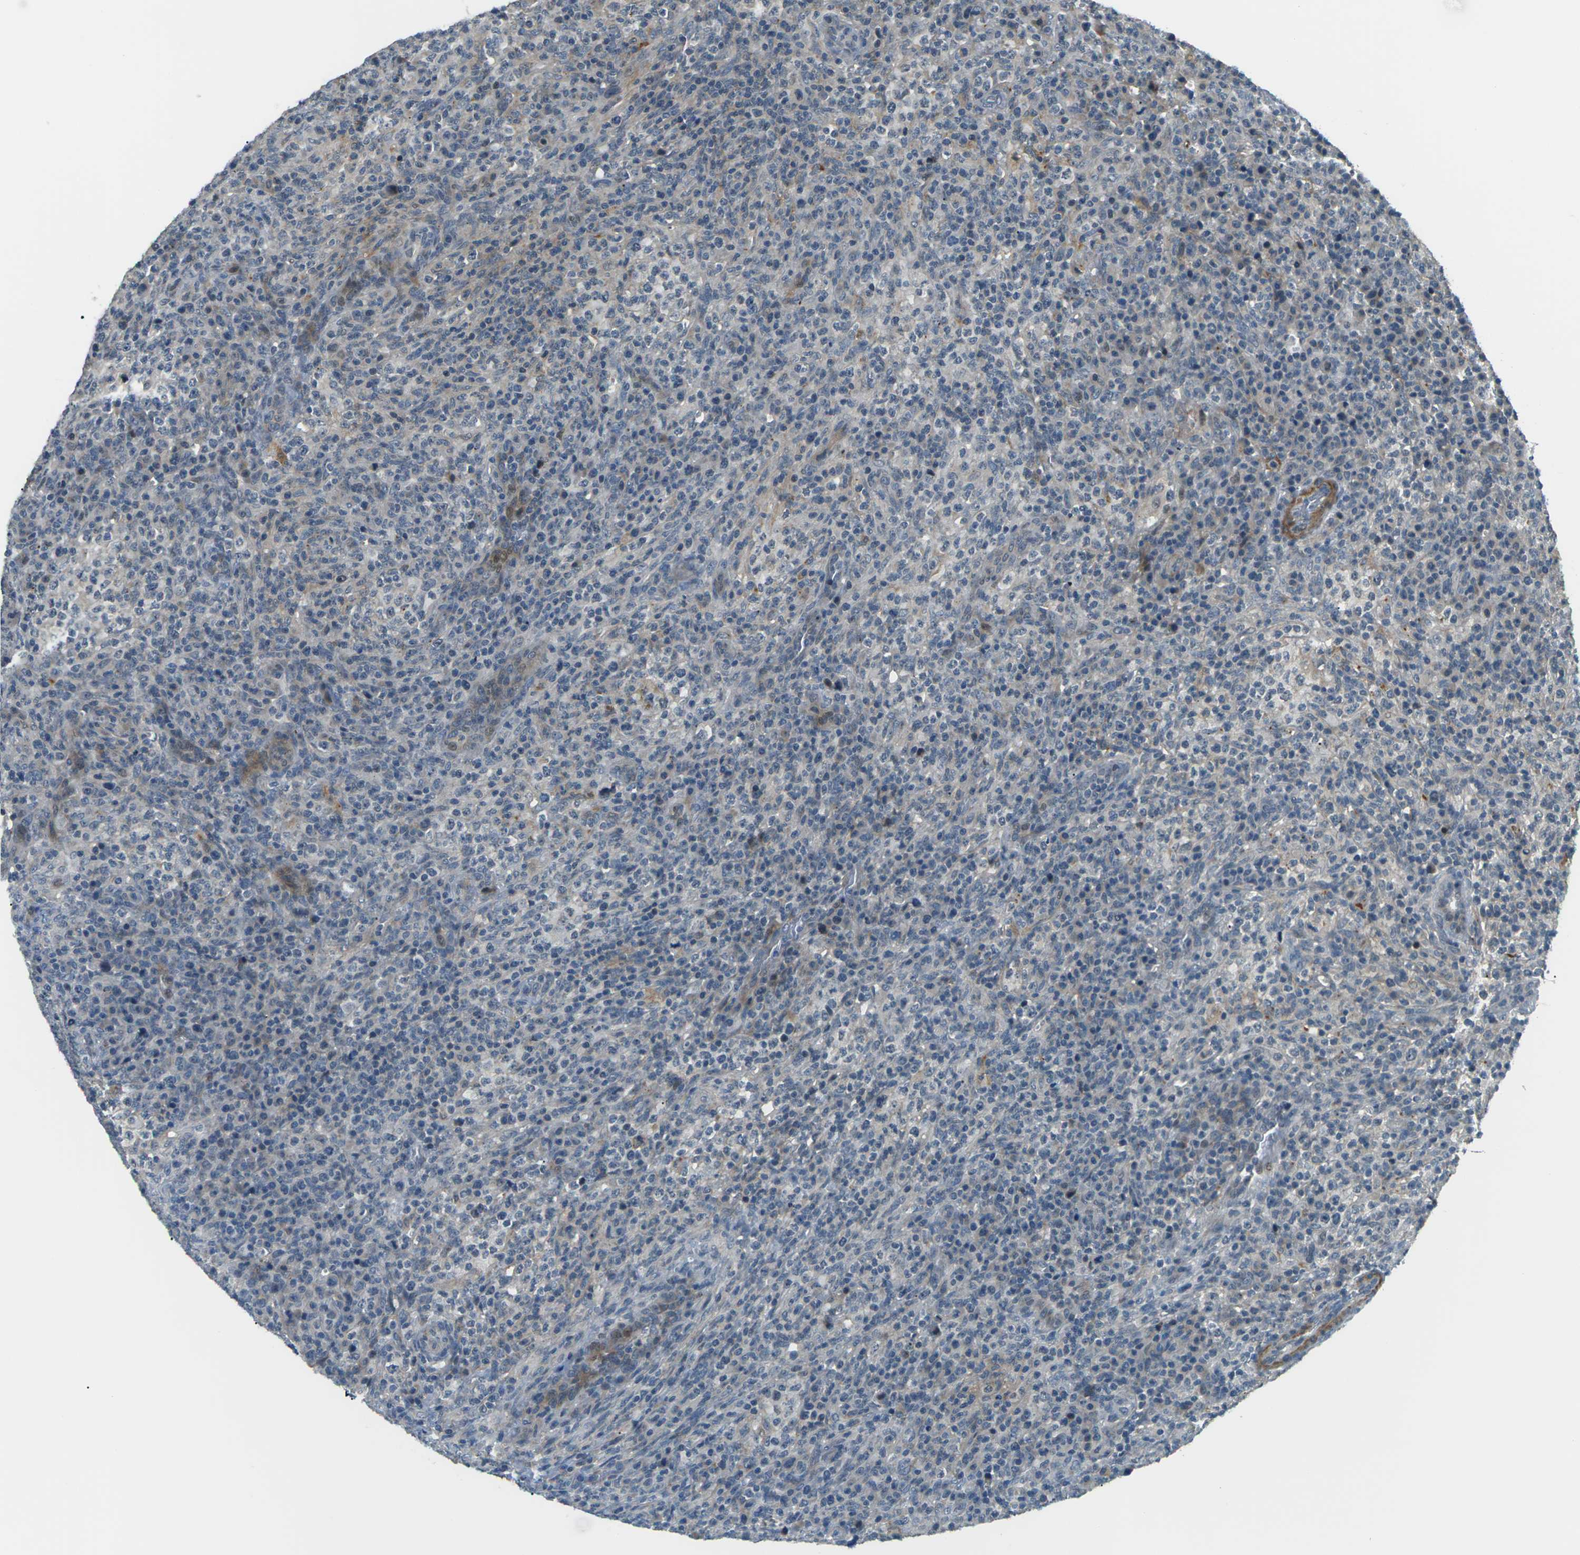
{"staining": {"intensity": "negative", "quantity": "none", "location": "none"}, "tissue": "lymphoma", "cell_type": "Tumor cells", "image_type": "cancer", "snomed": [{"axis": "morphology", "description": "Malignant lymphoma, non-Hodgkin's type, High grade"}, {"axis": "topography", "description": "Lymph node"}], "caption": "Immunohistochemistry (IHC) micrograph of lymphoma stained for a protein (brown), which demonstrates no positivity in tumor cells. Nuclei are stained in blue.", "gene": "SLC13A3", "patient": {"sex": "female", "age": 76}}